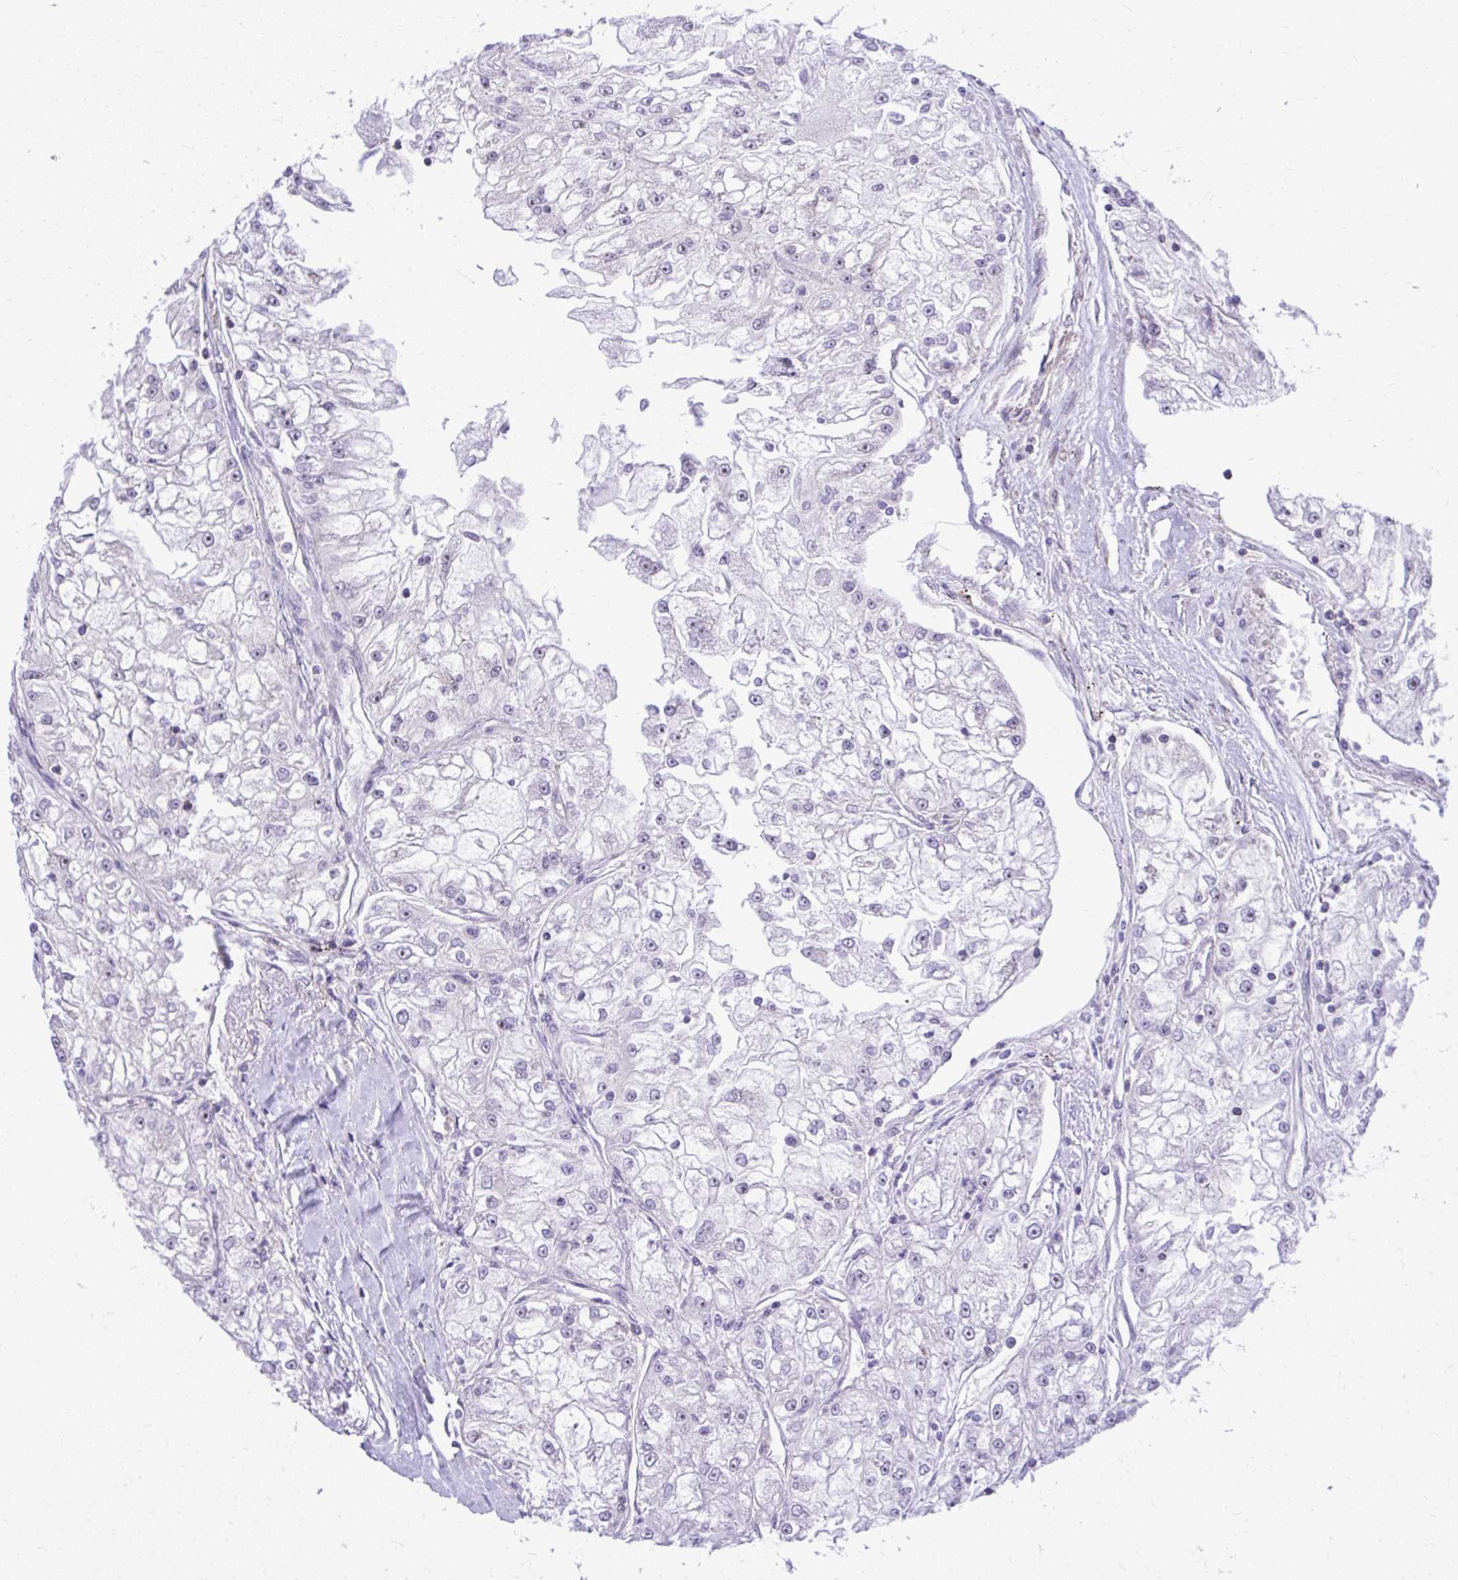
{"staining": {"intensity": "negative", "quantity": "none", "location": "none"}, "tissue": "renal cancer", "cell_type": "Tumor cells", "image_type": "cancer", "snomed": [{"axis": "morphology", "description": "Adenocarcinoma, NOS"}, {"axis": "topography", "description": "Kidney"}], "caption": "An image of human renal adenocarcinoma is negative for staining in tumor cells.", "gene": "GRK4", "patient": {"sex": "female", "age": 72}}